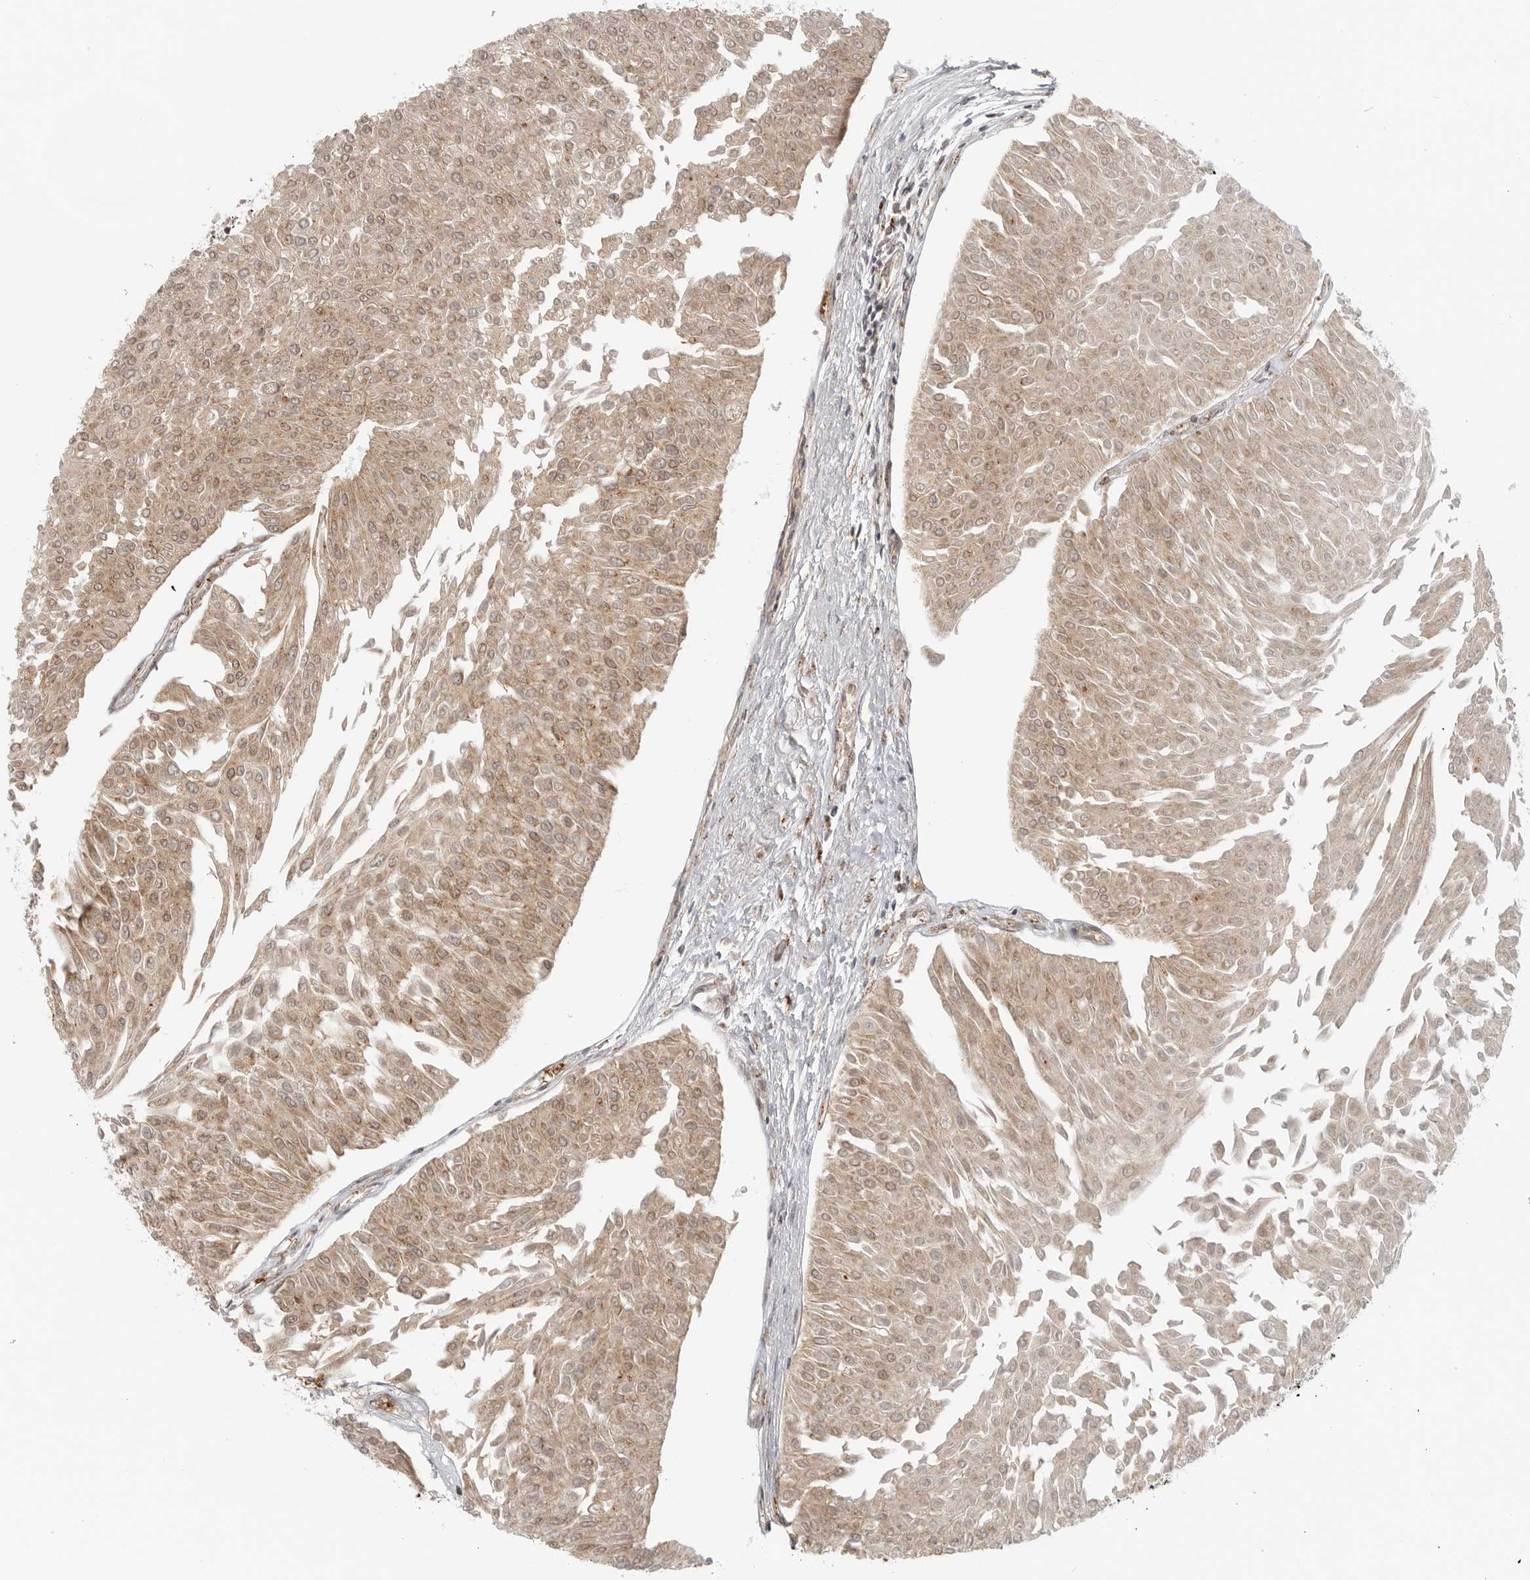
{"staining": {"intensity": "moderate", "quantity": ">75%", "location": "cytoplasmic/membranous"}, "tissue": "urothelial cancer", "cell_type": "Tumor cells", "image_type": "cancer", "snomed": [{"axis": "morphology", "description": "Urothelial carcinoma, Low grade"}, {"axis": "topography", "description": "Urinary bladder"}], "caption": "Tumor cells exhibit medium levels of moderate cytoplasmic/membranous expression in approximately >75% of cells in human urothelial cancer.", "gene": "COPA", "patient": {"sex": "male", "age": 67}}